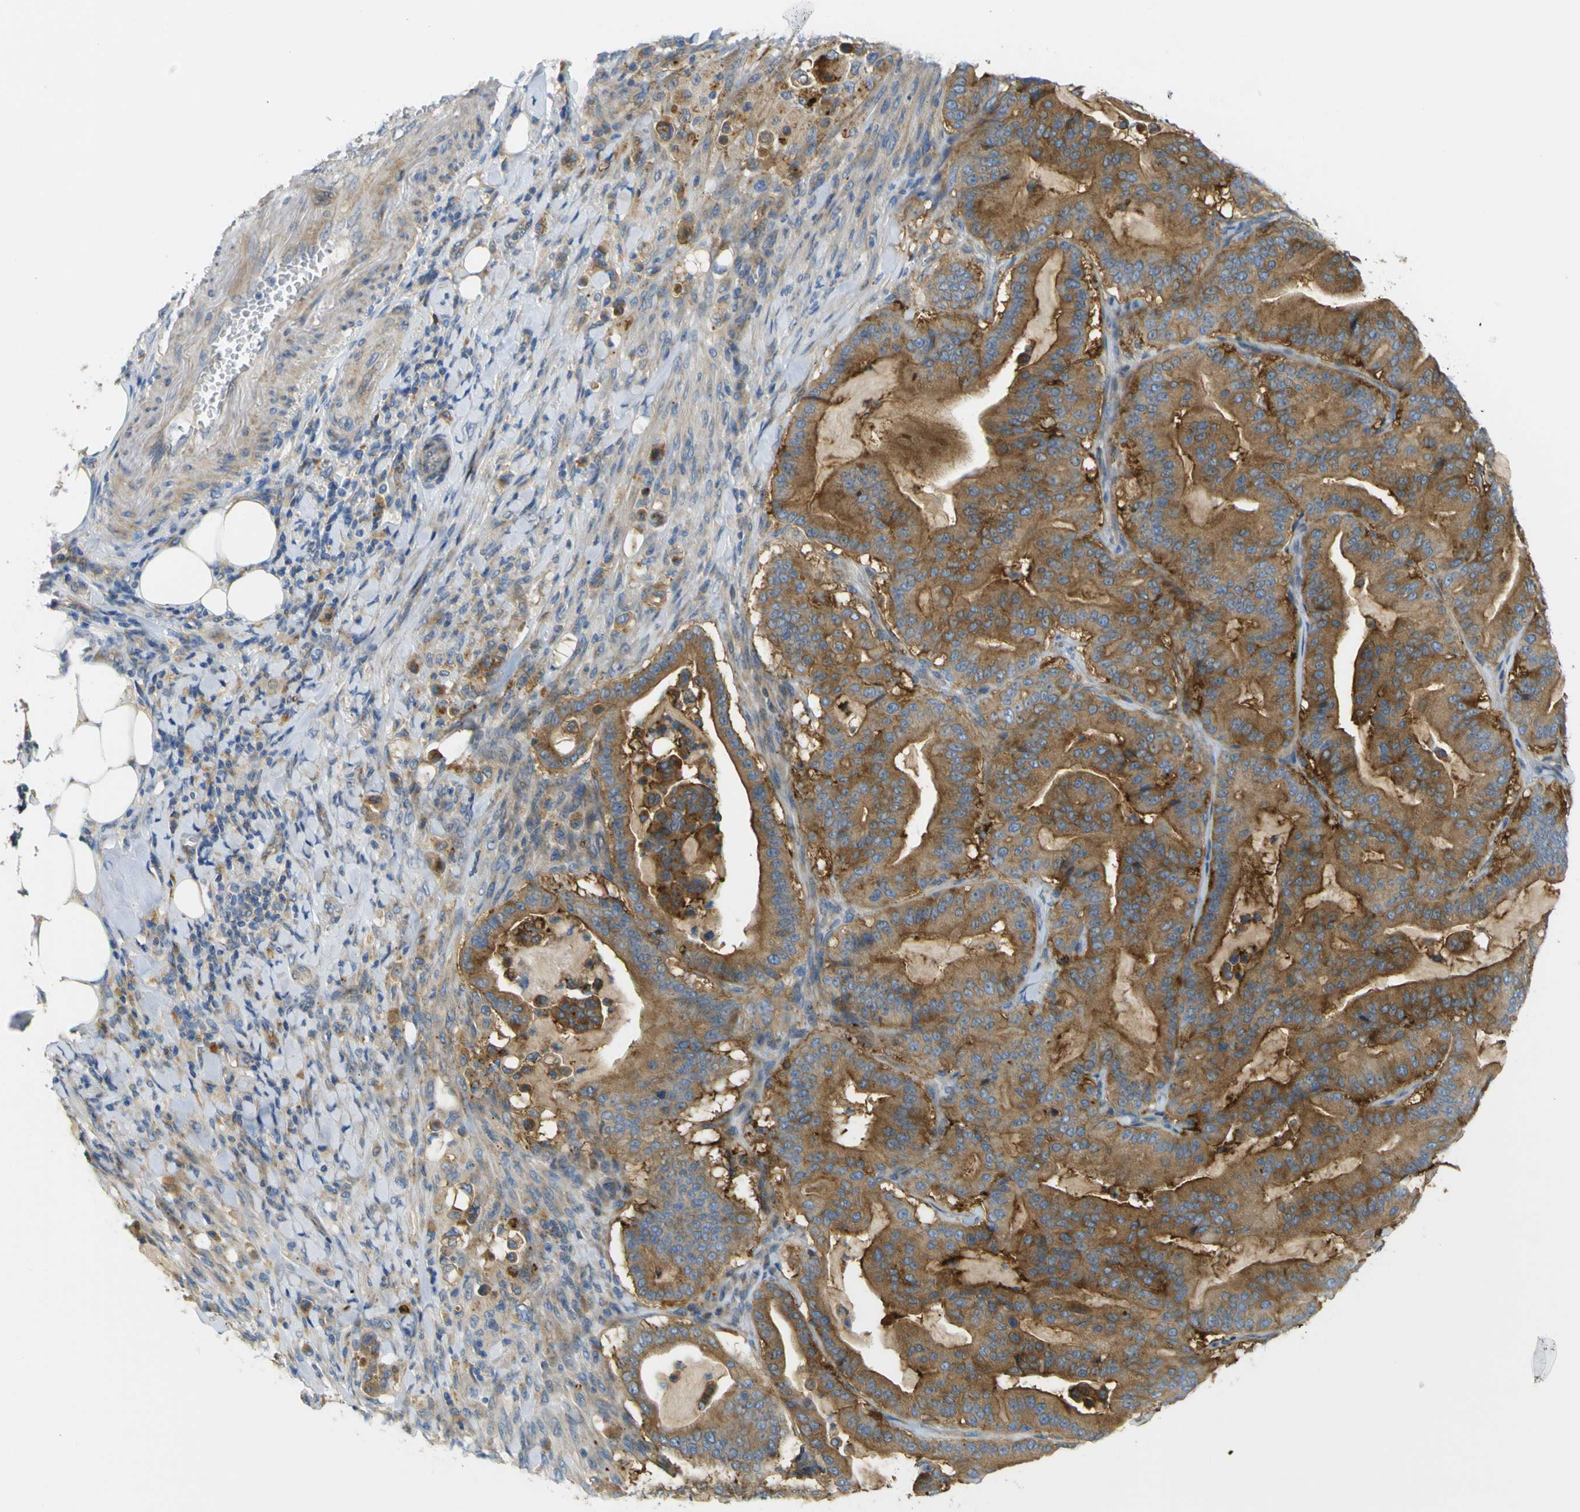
{"staining": {"intensity": "moderate", "quantity": ">75%", "location": "cytoplasmic/membranous"}, "tissue": "pancreatic cancer", "cell_type": "Tumor cells", "image_type": "cancer", "snomed": [{"axis": "morphology", "description": "Adenocarcinoma, NOS"}, {"axis": "topography", "description": "Pancreas"}], "caption": "This histopathology image exhibits IHC staining of human adenocarcinoma (pancreatic), with medium moderate cytoplasmic/membranous positivity in about >75% of tumor cells.", "gene": "SYPL1", "patient": {"sex": "male", "age": 63}}